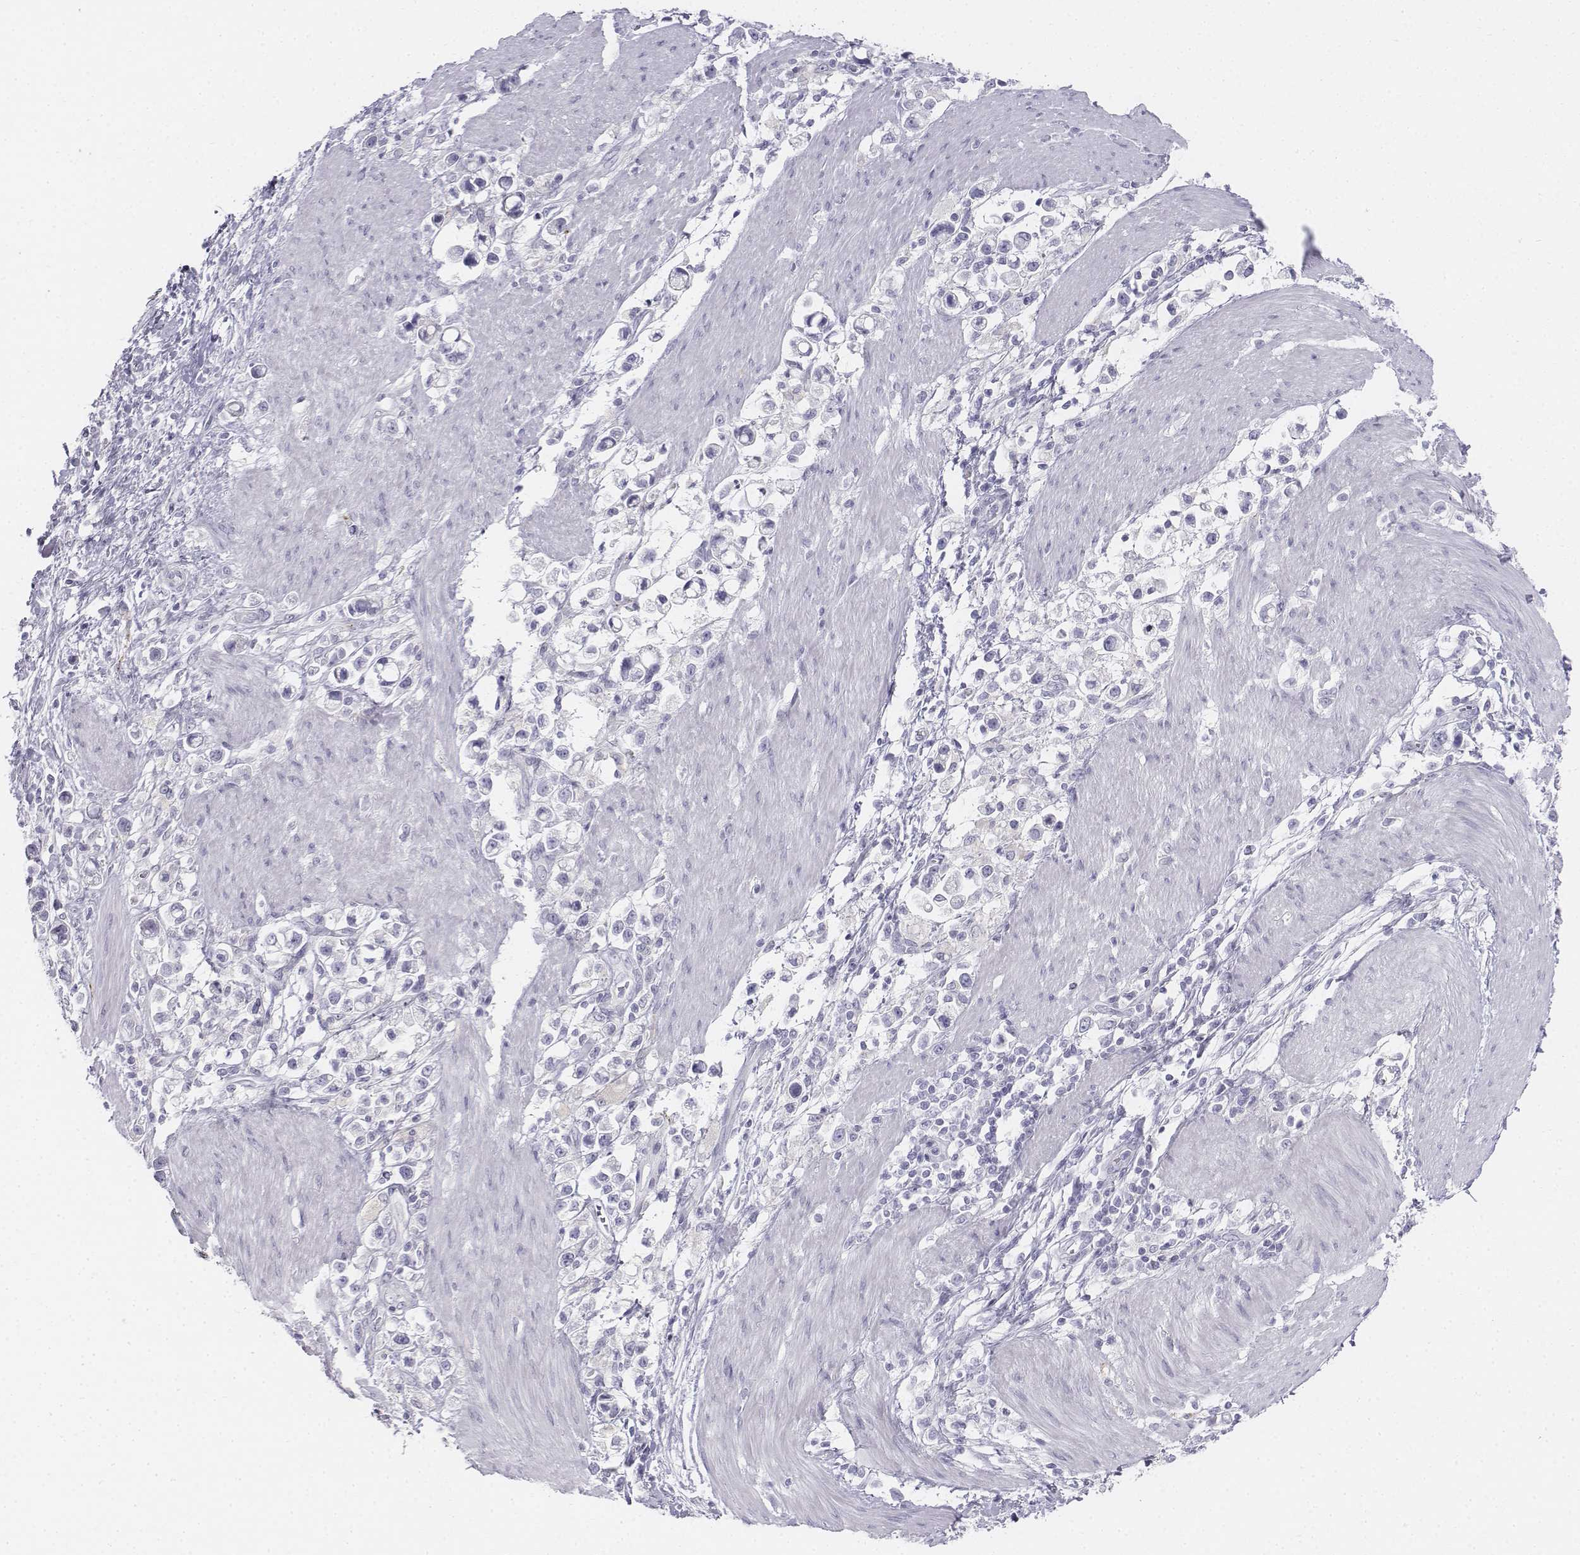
{"staining": {"intensity": "negative", "quantity": "none", "location": "none"}, "tissue": "stomach cancer", "cell_type": "Tumor cells", "image_type": "cancer", "snomed": [{"axis": "morphology", "description": "Adenocarcinoma, NOS"}, {"axis": "topography", "description": "Stomach"}], "caption": "Immunohistochemical staining of stomach cancer displays no significant positivity in tumor cells.", "gene": "TH", "patient": {"sex": "male", "age": 63}}